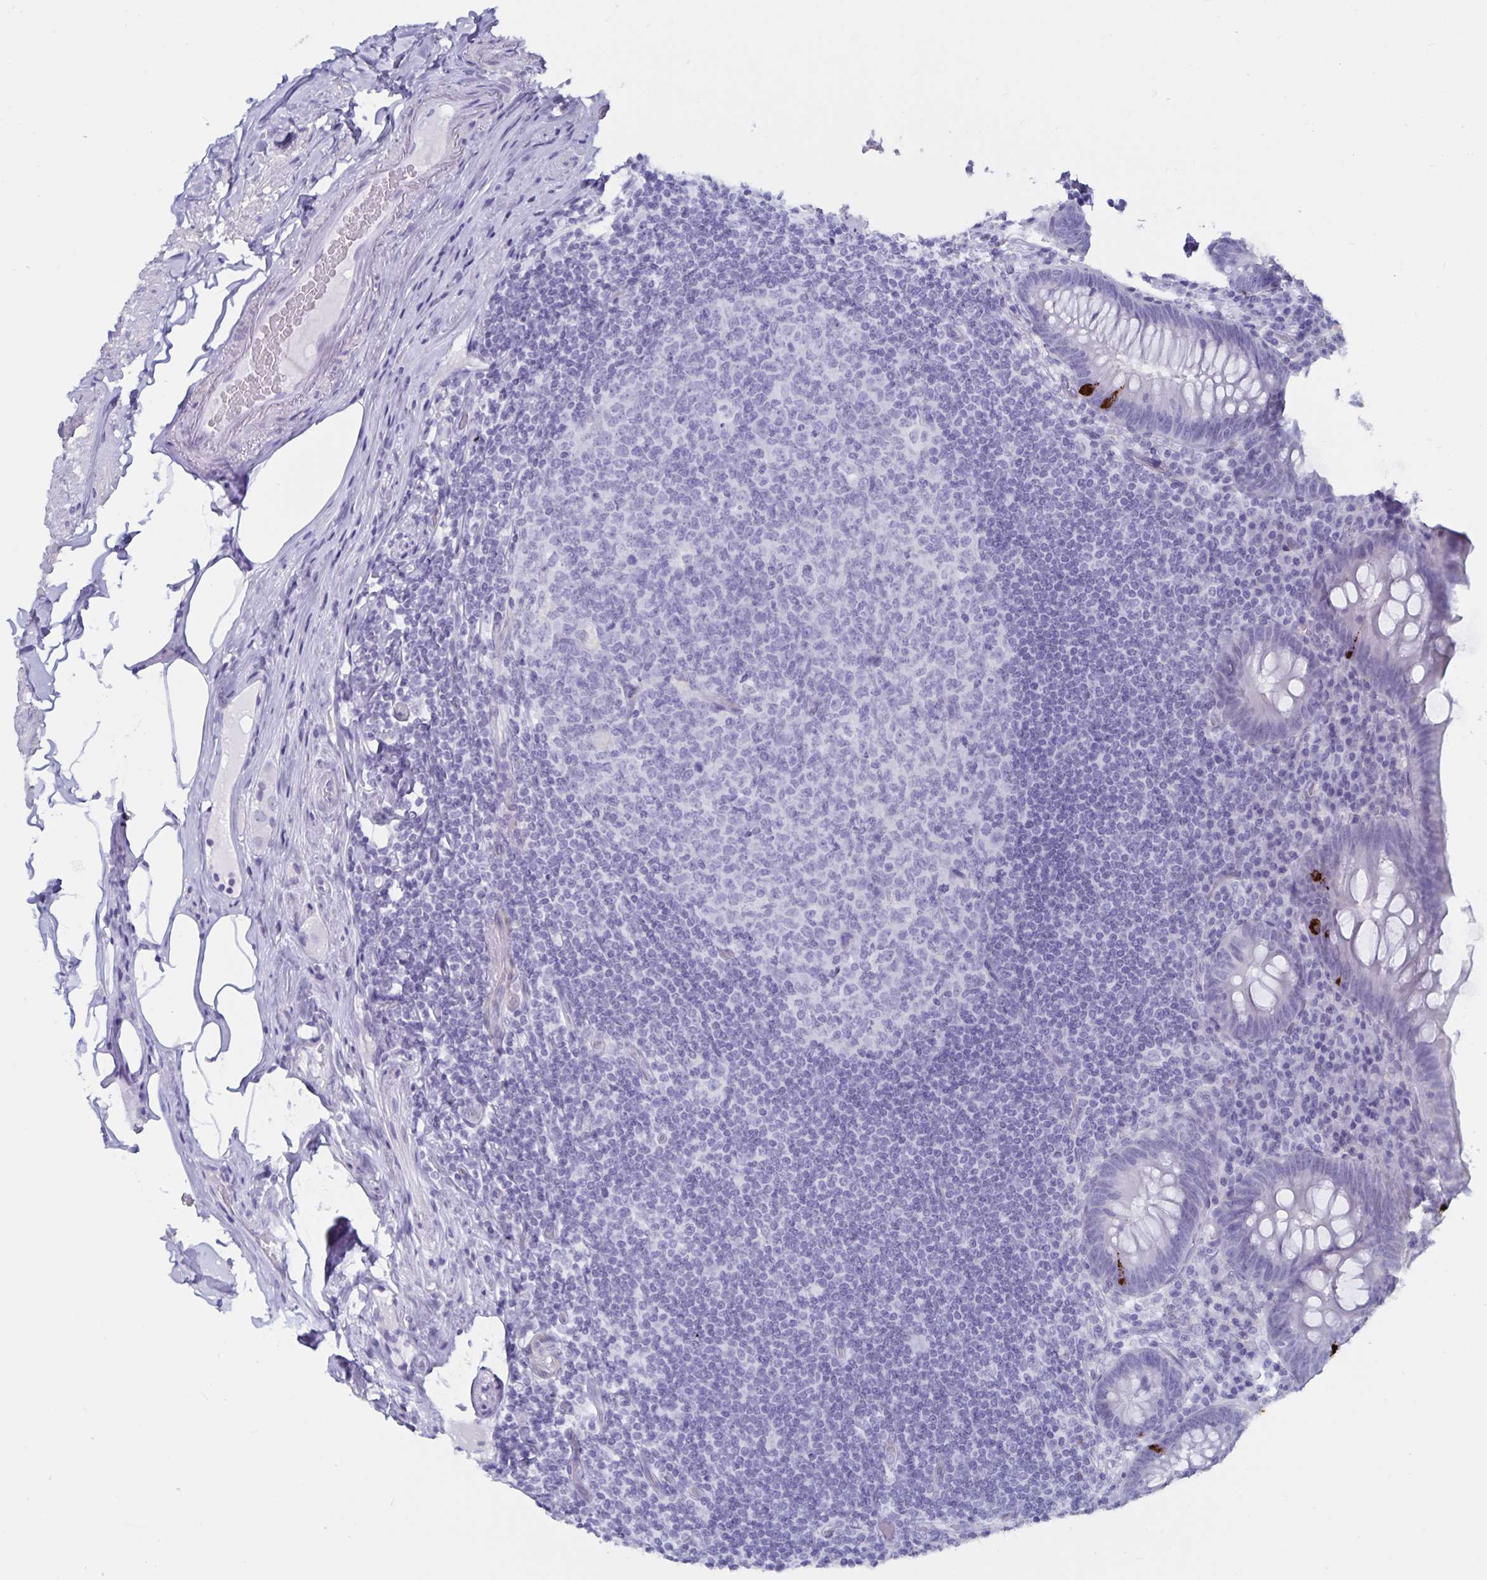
{"staining": {"intensity": "negative", "quantity": "none", "location": "none"}, "tissue": "appendix", "cell_type": "Glandular cells", "image_type": "normal", "snomed": [{"axis": "morphology", "description": "Normal tissue, NOS"}, {"axis": "topography", "description": "Appendix"}], "caption": "High magnification brightfield microscopy of benign appendix stained with DAB (brown) and counterstained with hematoxylin (blue): glandular cells show no significant staining.", "gene": "GPR137", "patient": {"sex": "male", "age": 71}}